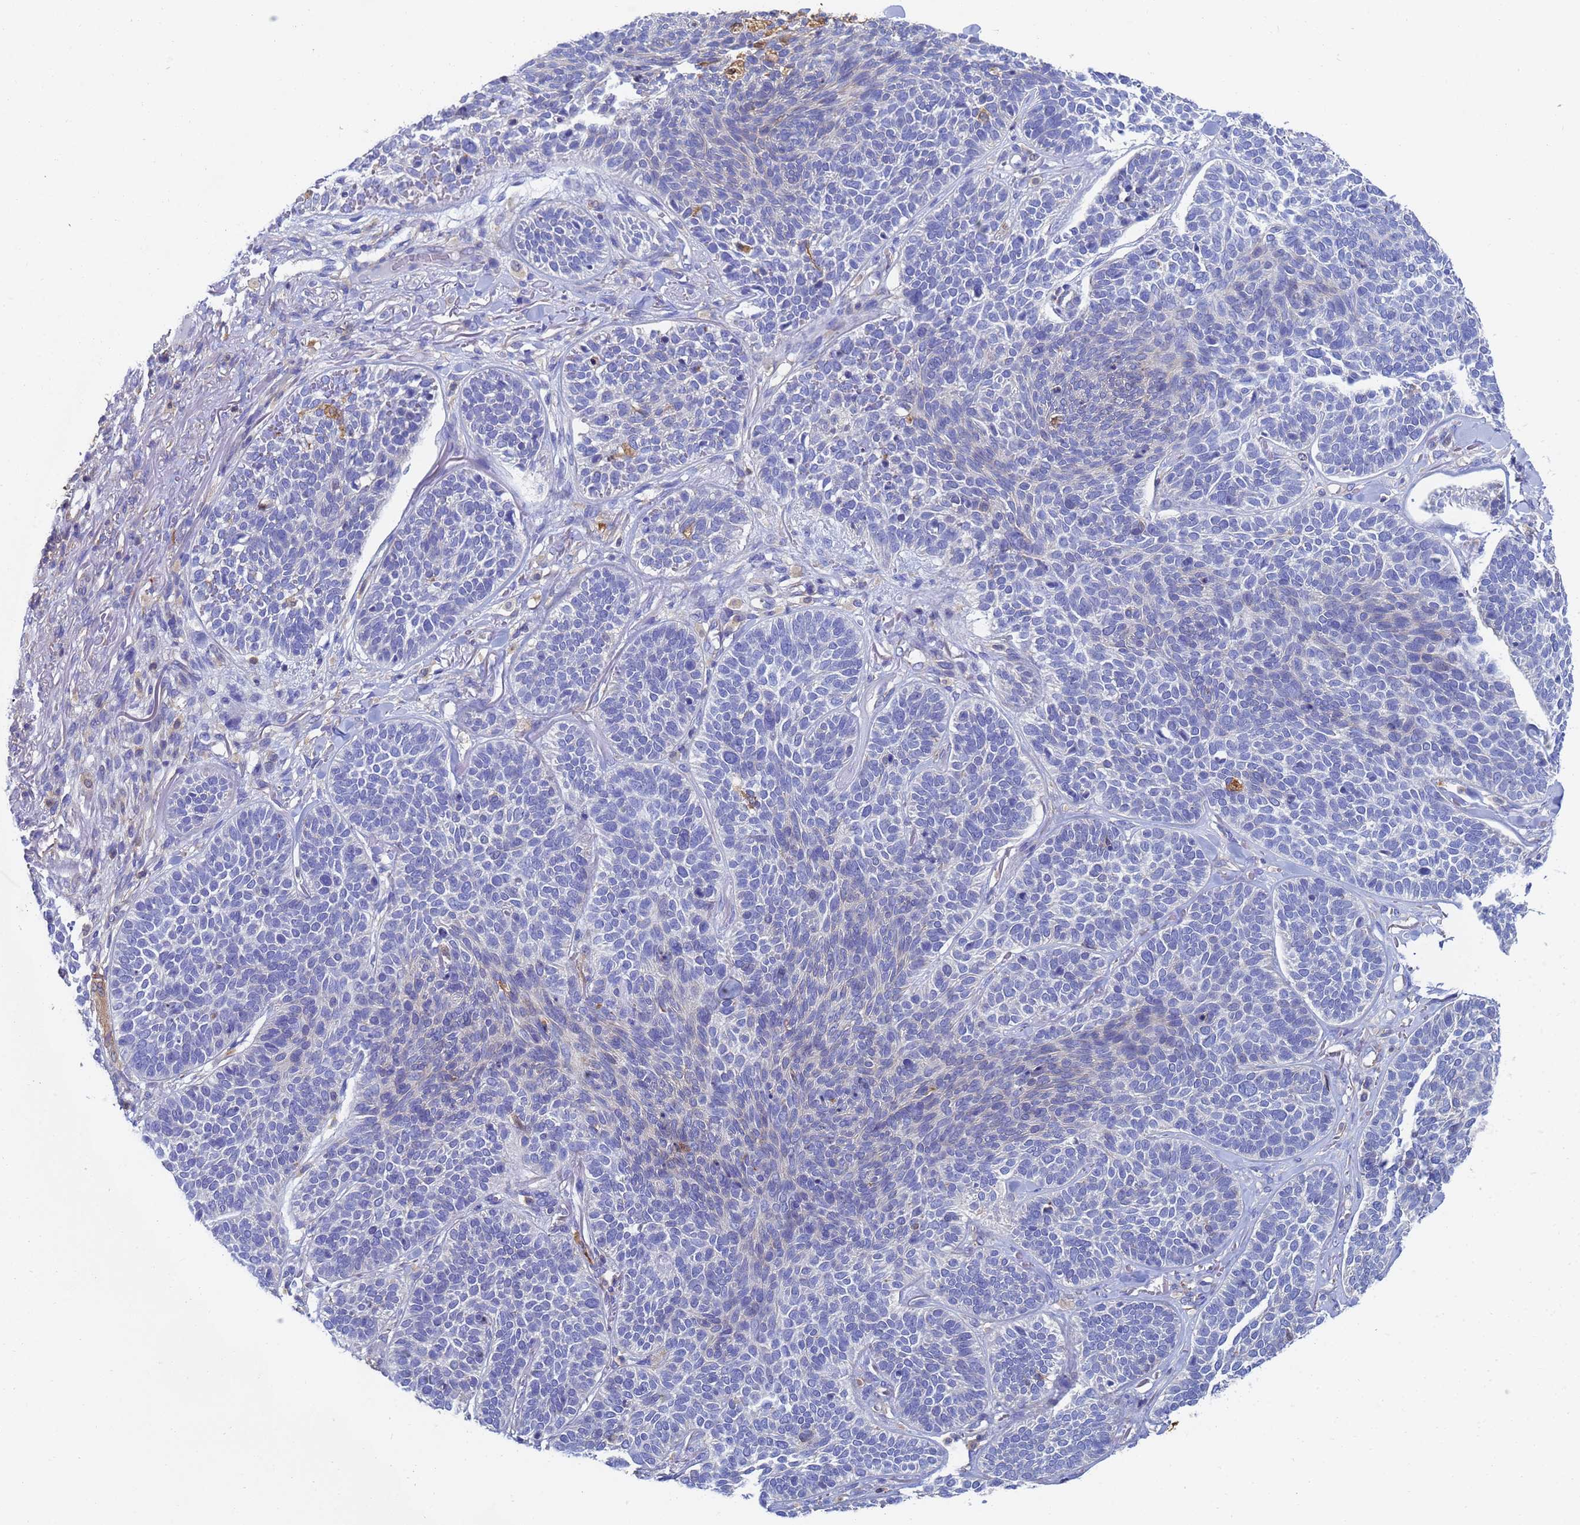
{"staining": {"intensity": "negative", "quantity": "none", "location": "none"}, "tissue": "skin cancer", "cell_type": "Tumor cells", "image_type": "cancer", "snomed": [{"axis": "morphology", "description": "Basal cell carcinoma"}, {"axis": "topography", "description": "Skin"}], "caption": "There is no significant expression in tumor cells of basal cell carcinoma (skin).", "gene": "GCHFR", "patient": {"sex": "male", "age": 85}}